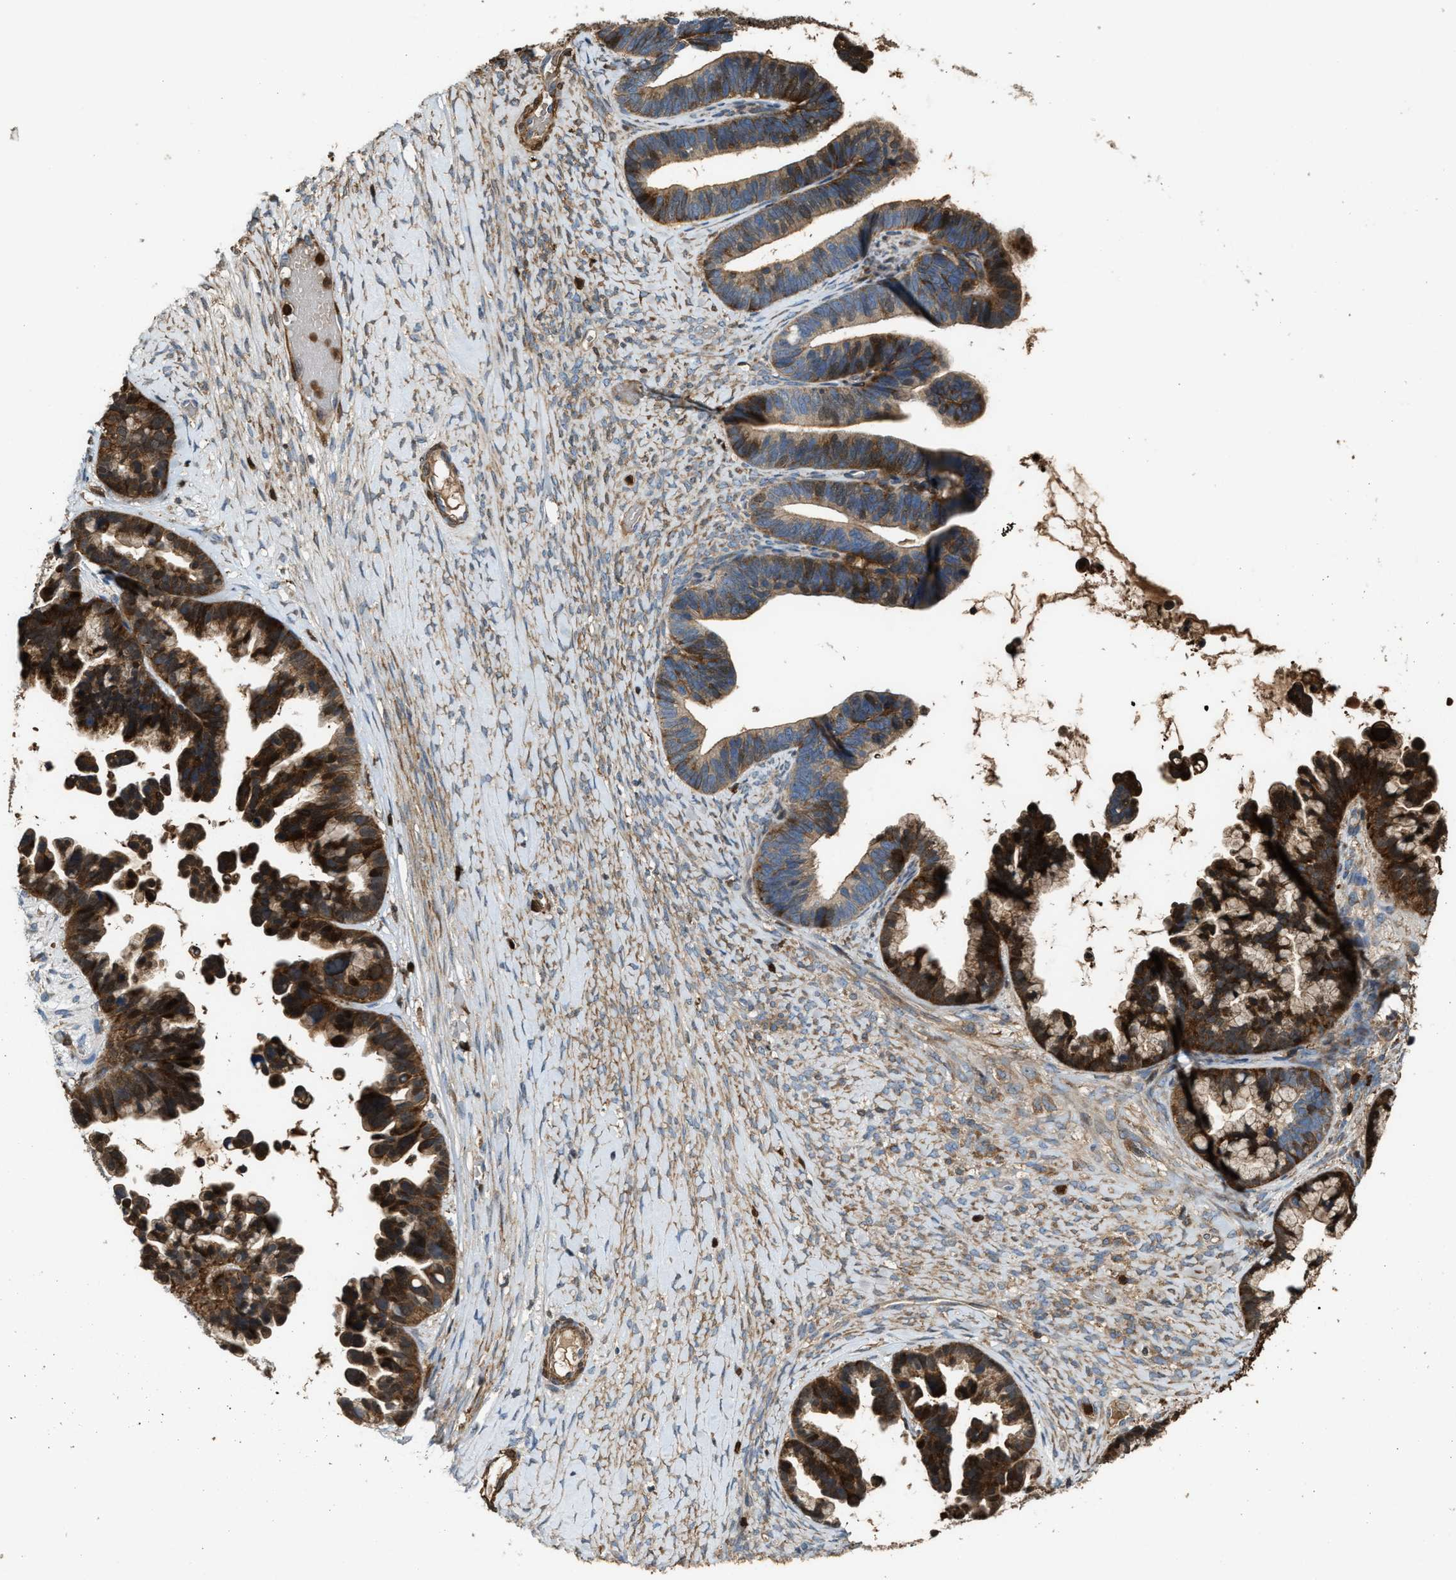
{"staining": {"intensity": "strong", "quantity": ">75%", "location": "cytoplasmic/membranous"}, "tissue": "ovarian cancer", "cell_type": "Tumor cells", "image_type": "cancer", "snomed": [{"axis": "morphology", "description": "Cystadenocarcinoma, serous, NOS"}, {"axis": "topography", "description": "Ovary"}], "caption": "Human ovarian cancer stained with a protein marker exhibits strong staining in tumor cells.", "gene": "SERPINB5", "patient": {"sex": "female", "age": 56}}